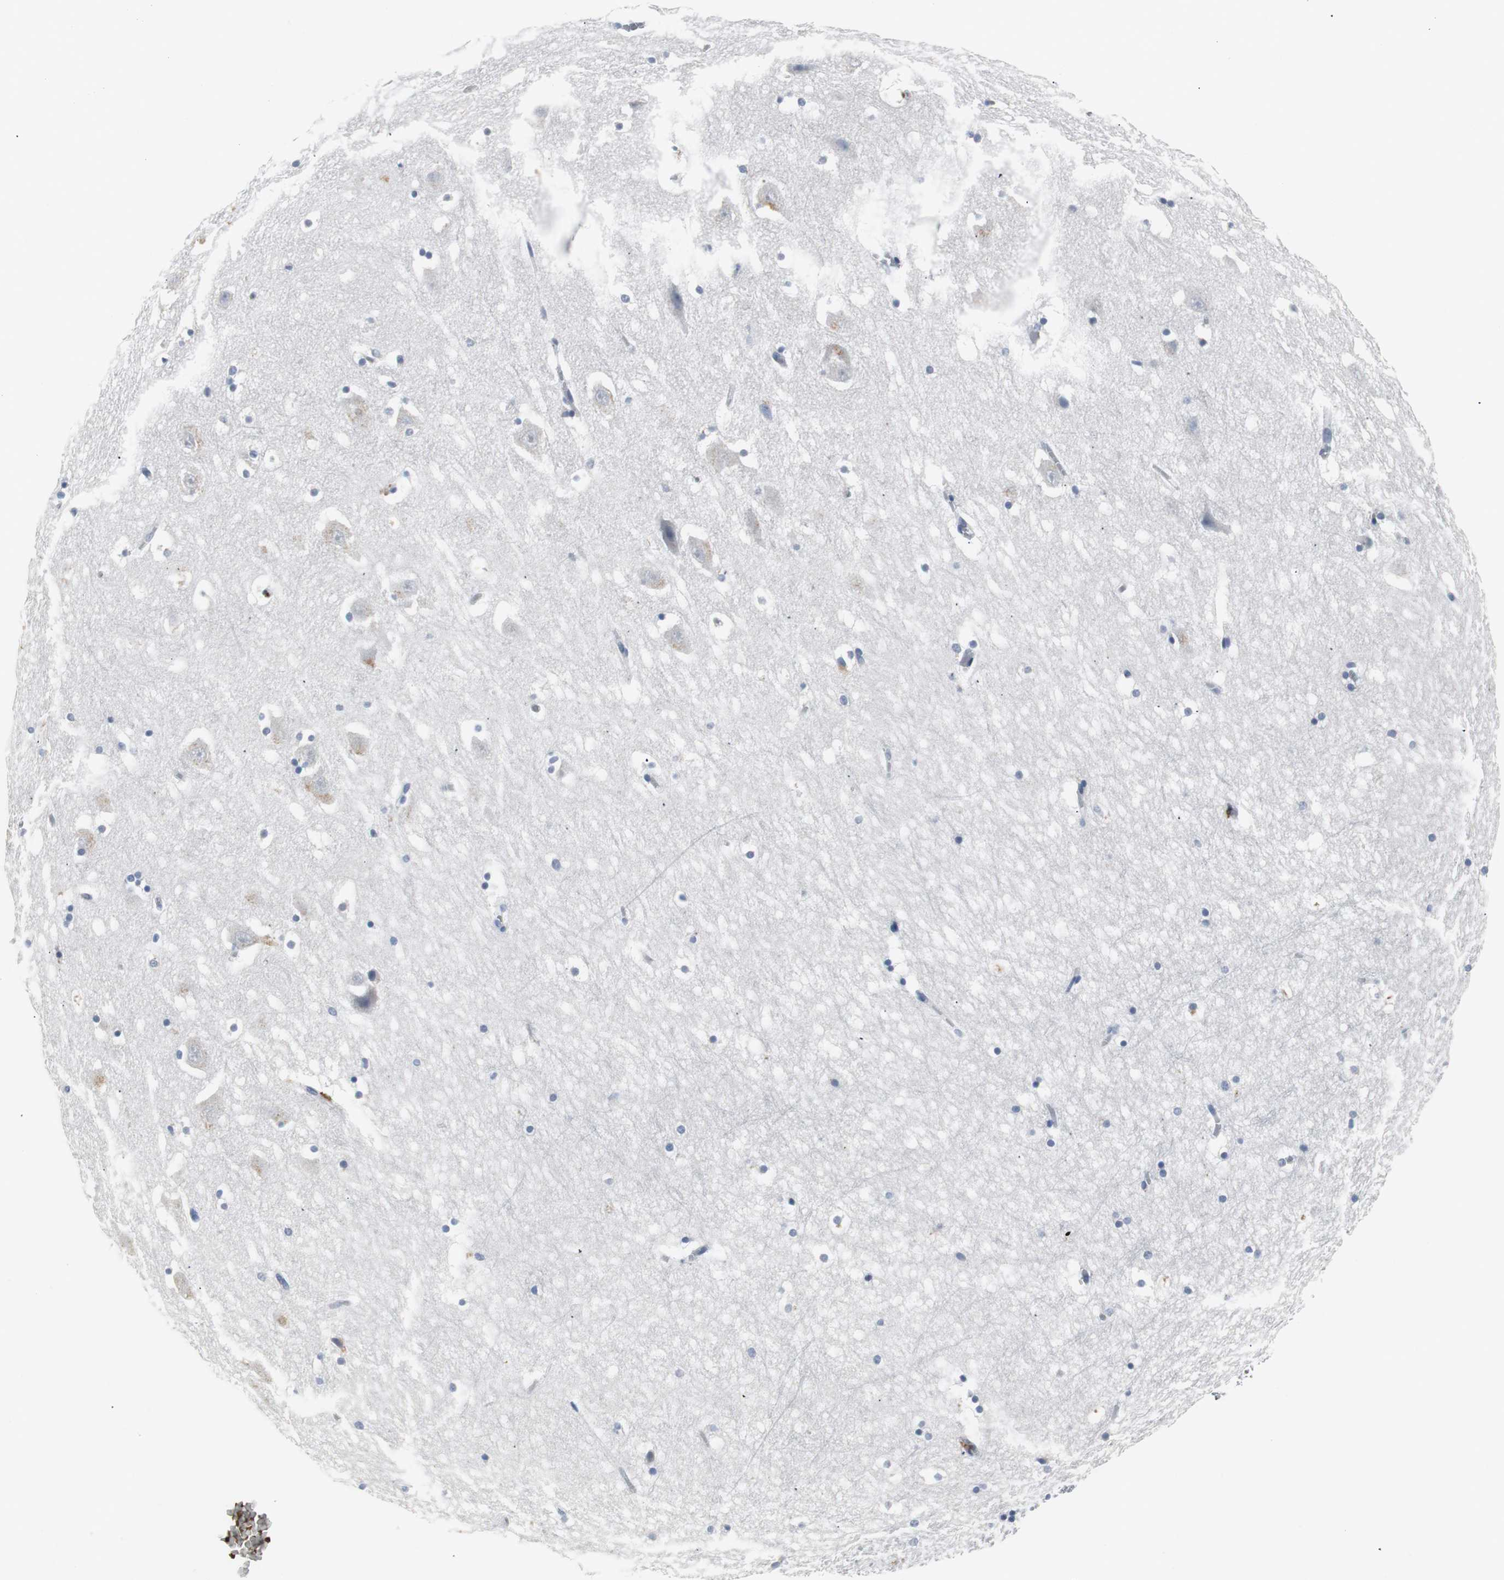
{"staining": {"intensity": "moderate", "quantity": "<25%", "location": "cytoplasmic/membranous"}, "tissue": "hippocampus", "cell_type": "Glial cells", "image_type": "normal", "snomed": [{"axis": "morphology", "description": "Normal tissue, NOS"}, {"axis": "topography", "description": "Hippocampus"}], "caption": "Brown immunohistochemical staining in unremarkable hippocampus exhibits moderate cytoplasmic/membranous staining in approximately <25% of glial cells.", "gene": "LRP2", "patient": {"sex": "male", "age": 45}}